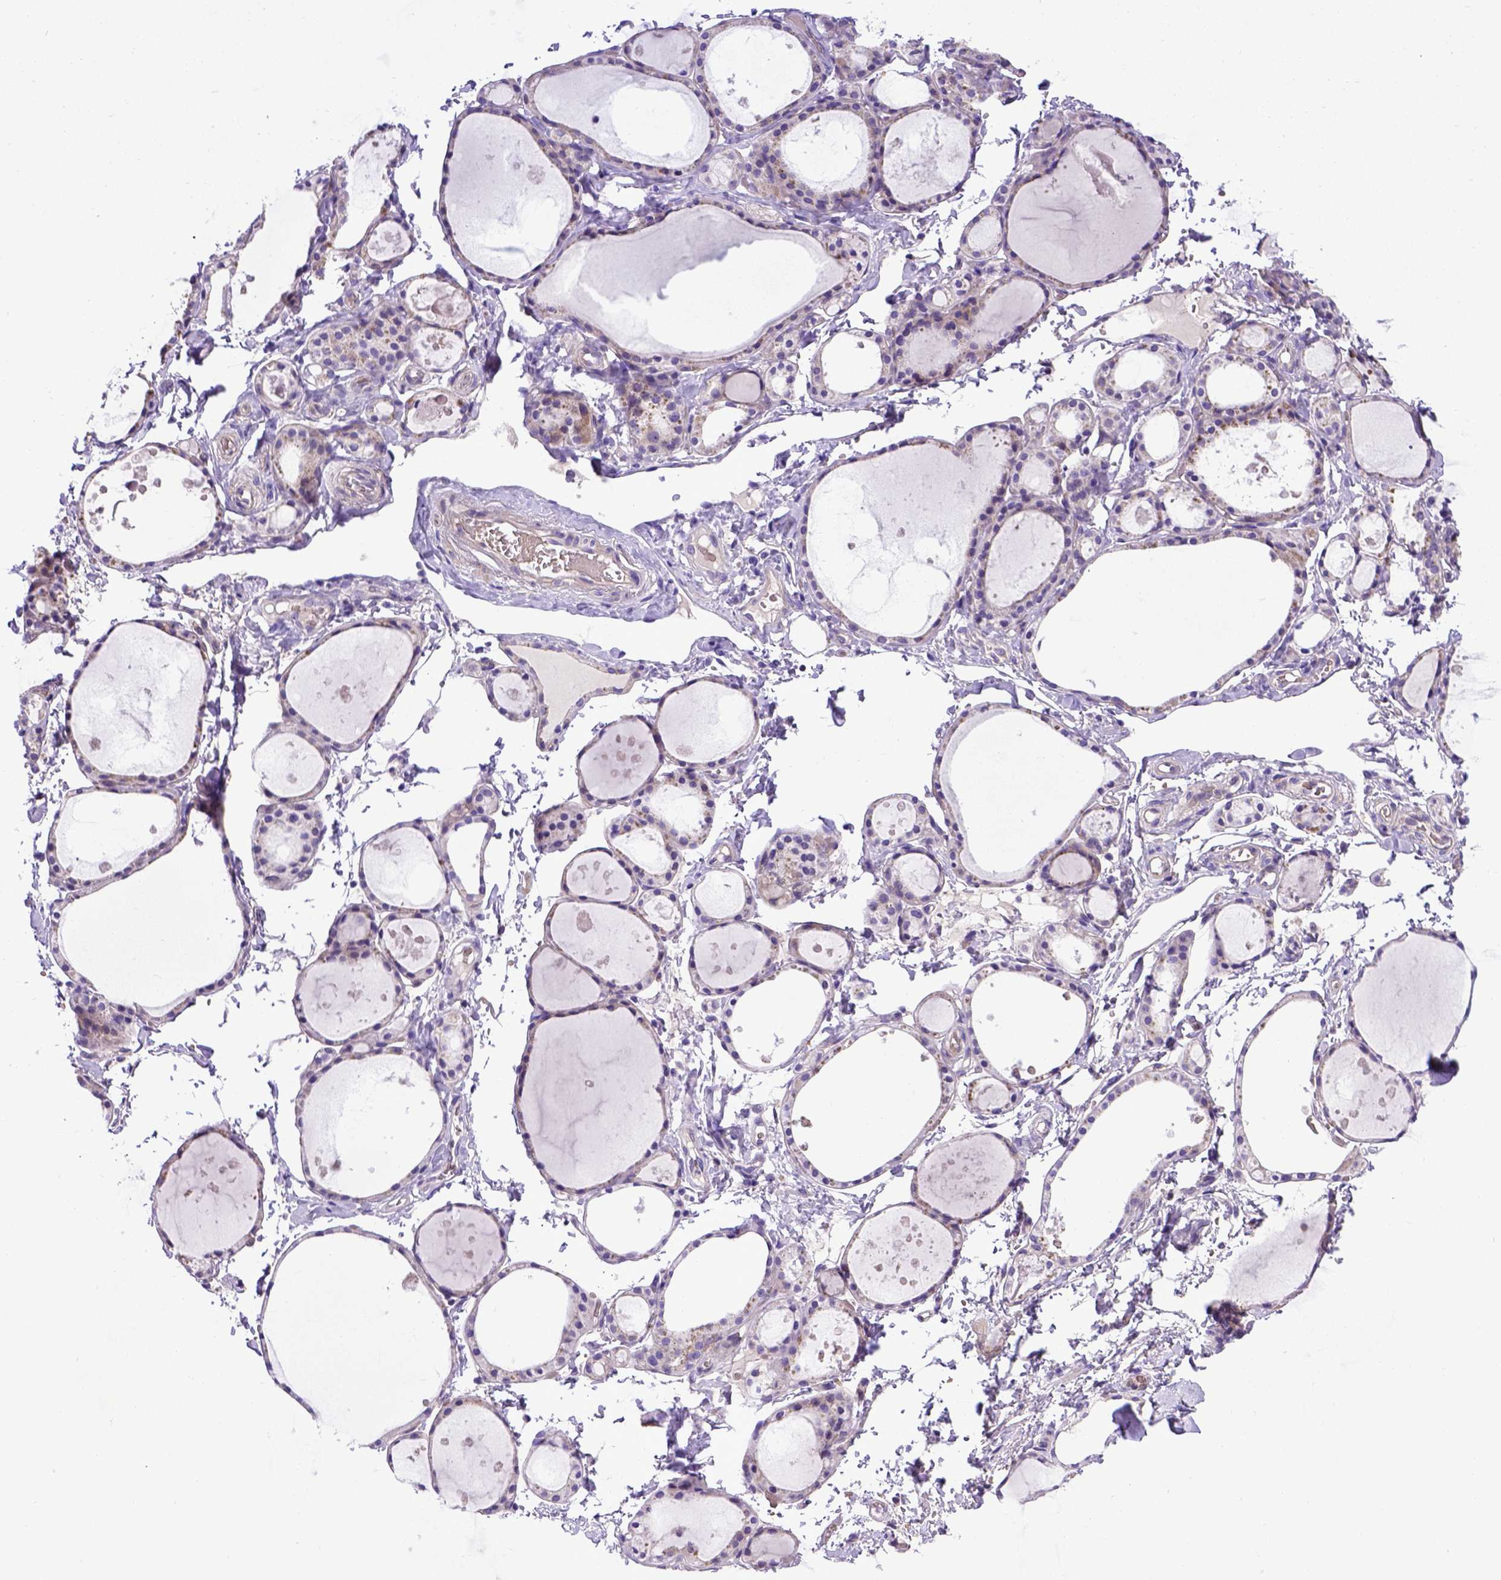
{"staining": {"intensity": "negative", "quantity": "none", "location": "none"}, "tissue": "thyroid gland", "cell_type": "Glandular cells", "image_type": "normal", "snomed": [{"axis": "morphology", "description": "Normal tissue, NOS"}, {"axis": "topography", "description": "Thyroid gland"}], "caption": "Immunohistochemical staining of normal thyroid gland exhibits no significant positivity in glandular cells. (Immunohistochemistry, brightfield microscopy, high magnification).", "gene": "ADAM12", "patient": {"sex": "male", "age": 68}}